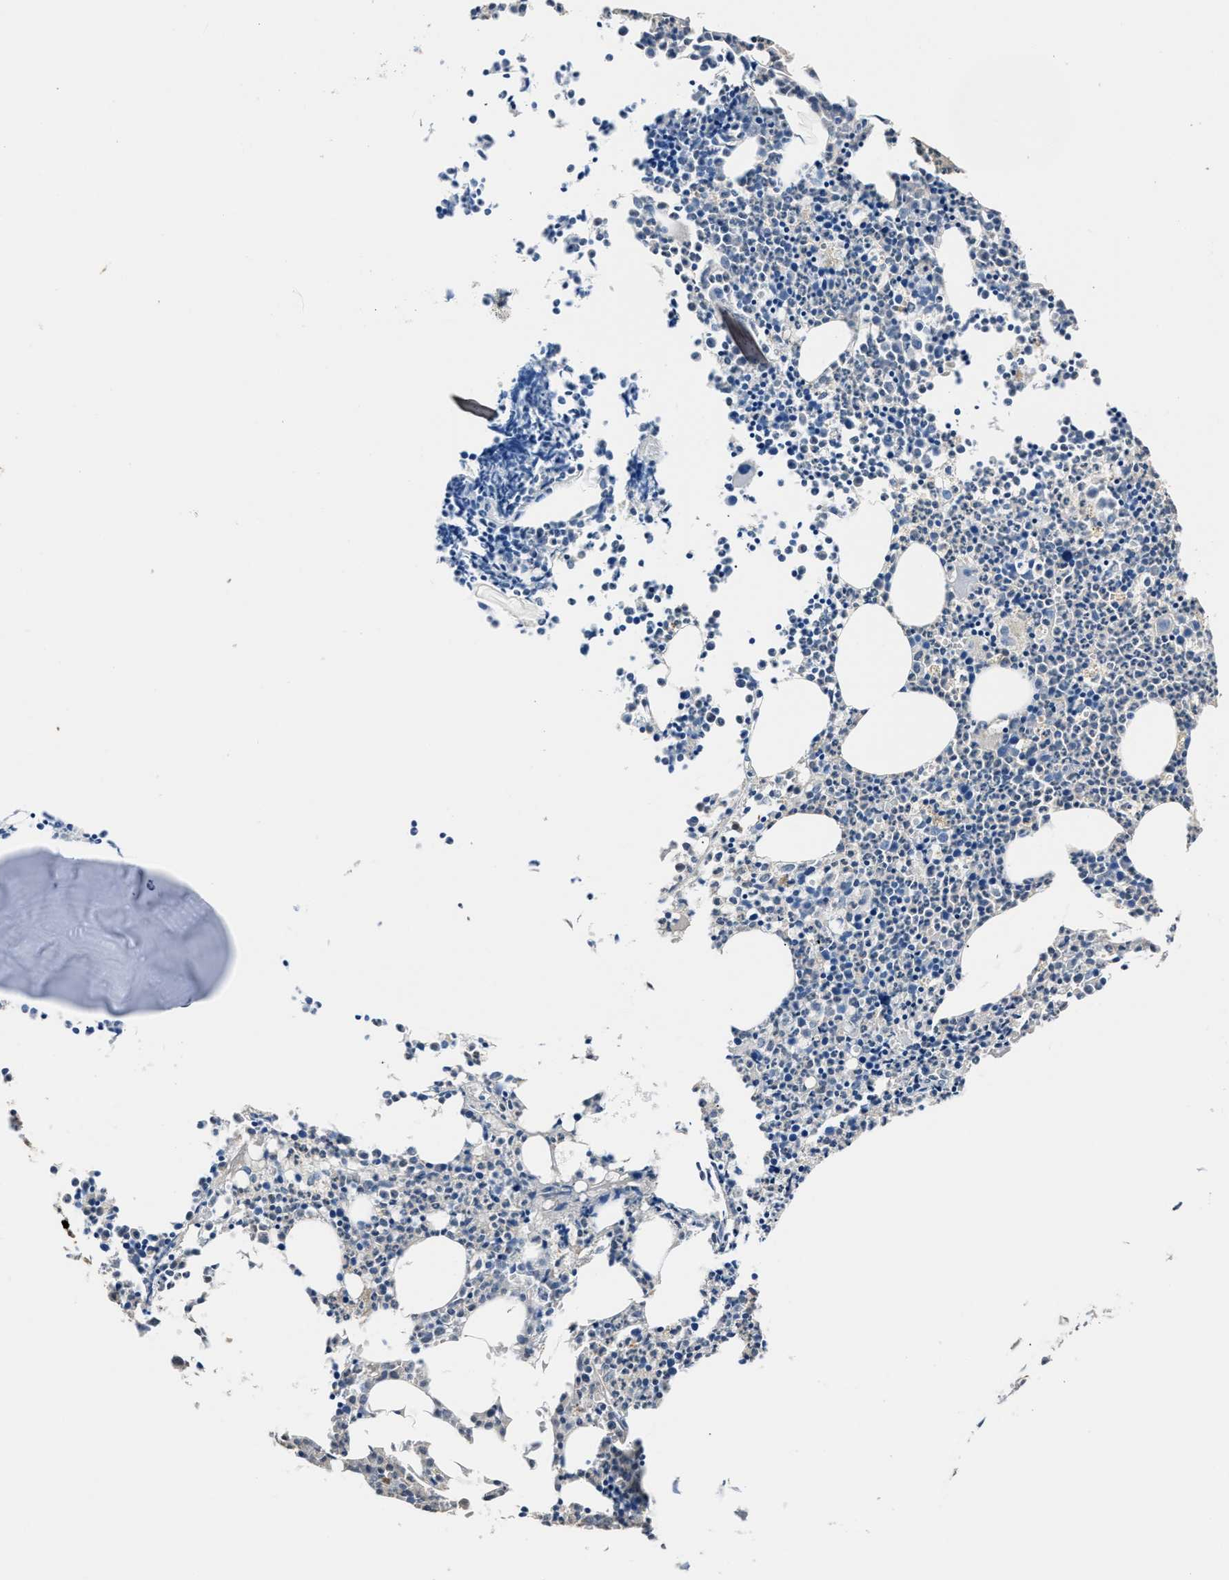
{"staining": {"intensity": "weak", "quantity": "<25%", "location": "cytoplasmic/membranous"}, "tissue": "bone marrow", "cell_type": "Hematopoietic cells", "image_type": "normal", "snomed": [{"axis": "morphology", "description": "Normal tissue, NOS"}, {"axis": "morphology", "description": "Inflammation, NOS"}, {"axis": "topography", "description": "Bone marrow"}], "caption": "Micrograph shows no protein expression in hematopoietic cells of unremarkable bone marrow. (Brightfield microscopy of DAB (3,3'-diaminobenzidine) immunohistochemistry (IHC) at high magnification).", "gene": "GSTP1", "patient": {"sex": "female", "age": 53}}